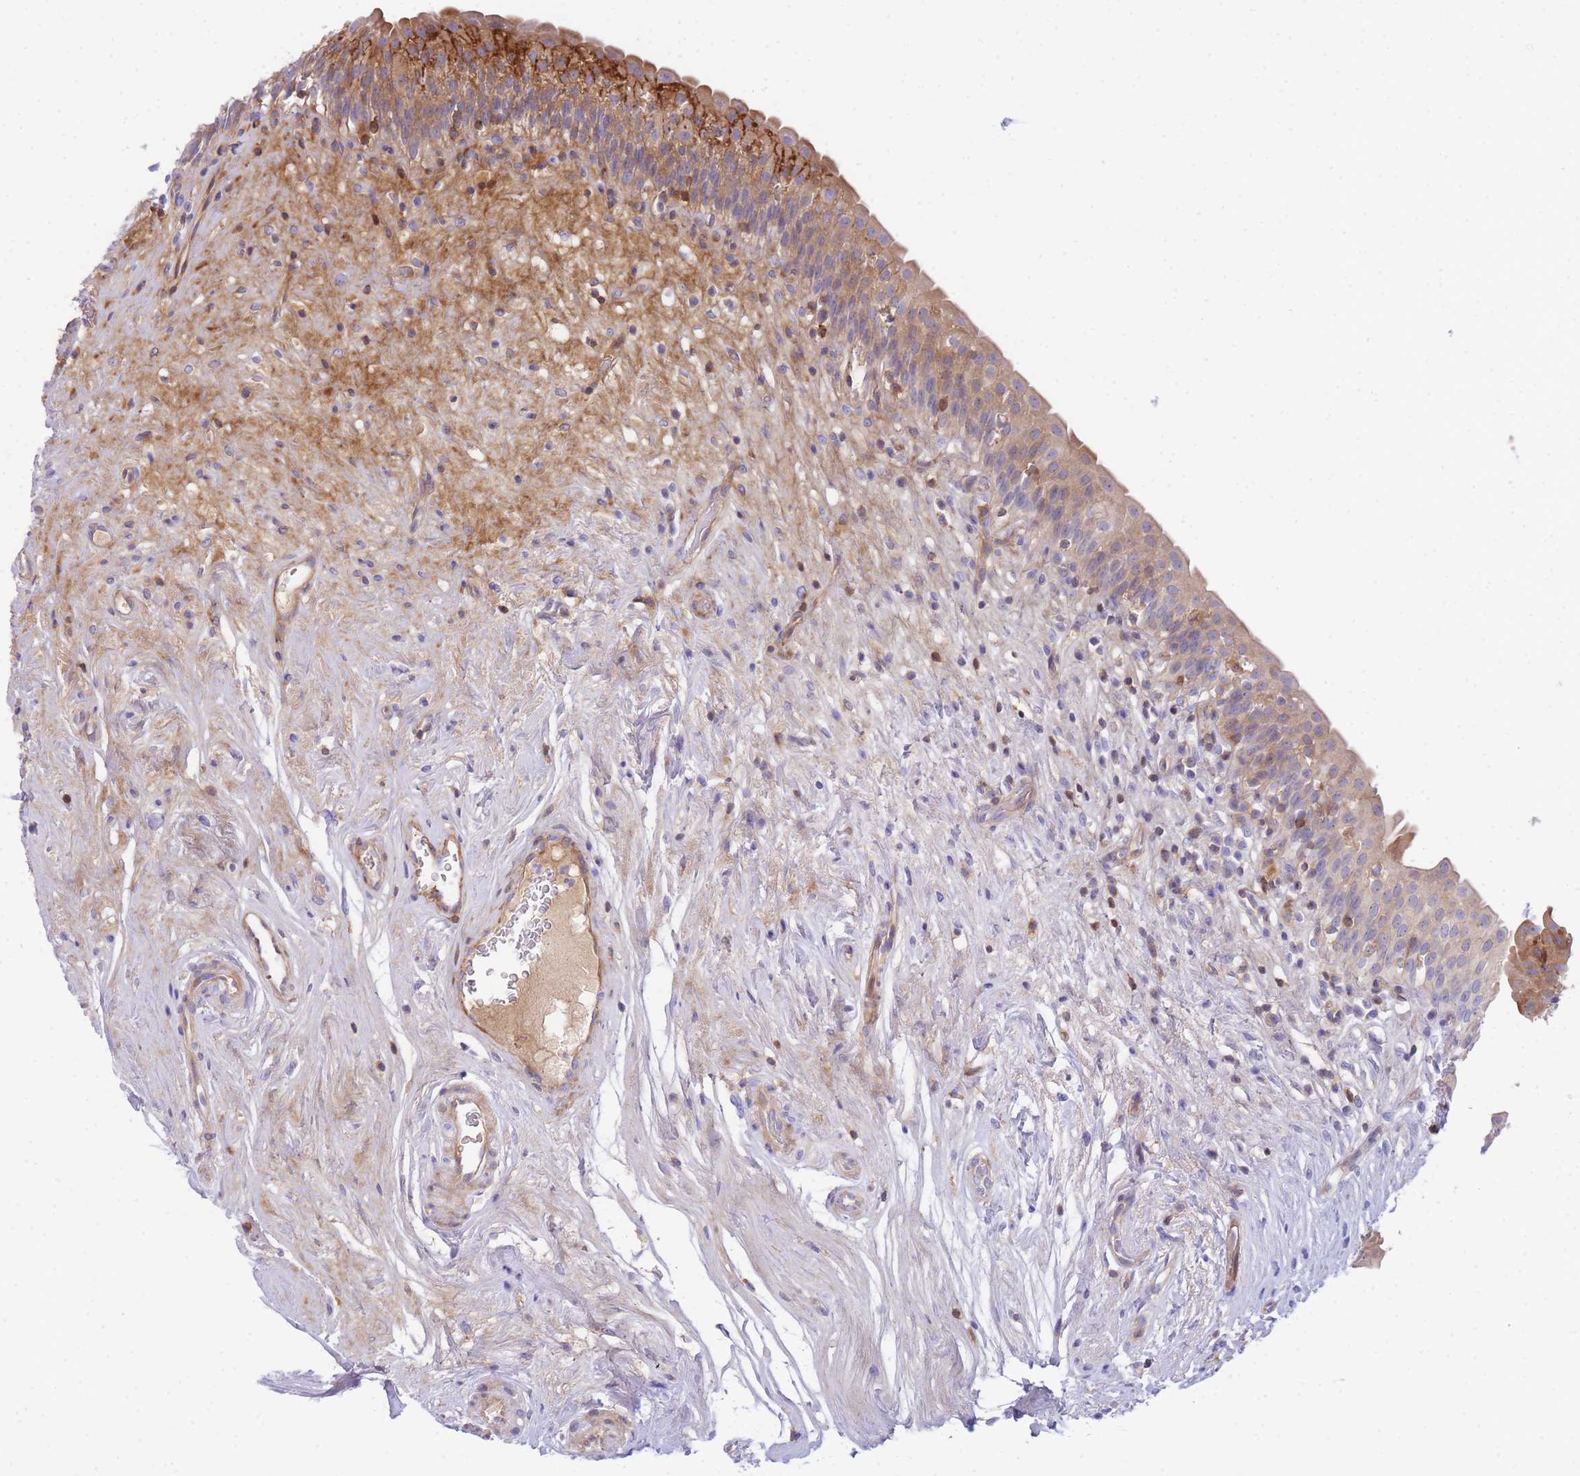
{"staining": {"intensity": "strong", "quantity": "25%-75%", "location": "cytoplasmic/membranous"}, "tissue": "urinary bladder", "cell_type": "Urothelial cells", "image_type": "normal", "snomed": [{"axis": "morphology", "description": "Normal tissue, NOS"}, {"axis": "topography", "description": "Urinary bladder"}], "caption": "IHC photomicrograph of unremarkable human urinary bladder stained for a protein (brown), which shows high levels of strong cytoplasmic/membranous positivity in approximately 25%-75% of urothelial cells.", "gene": "FBN3", "patient": {"sex": "male", "age": 83}}